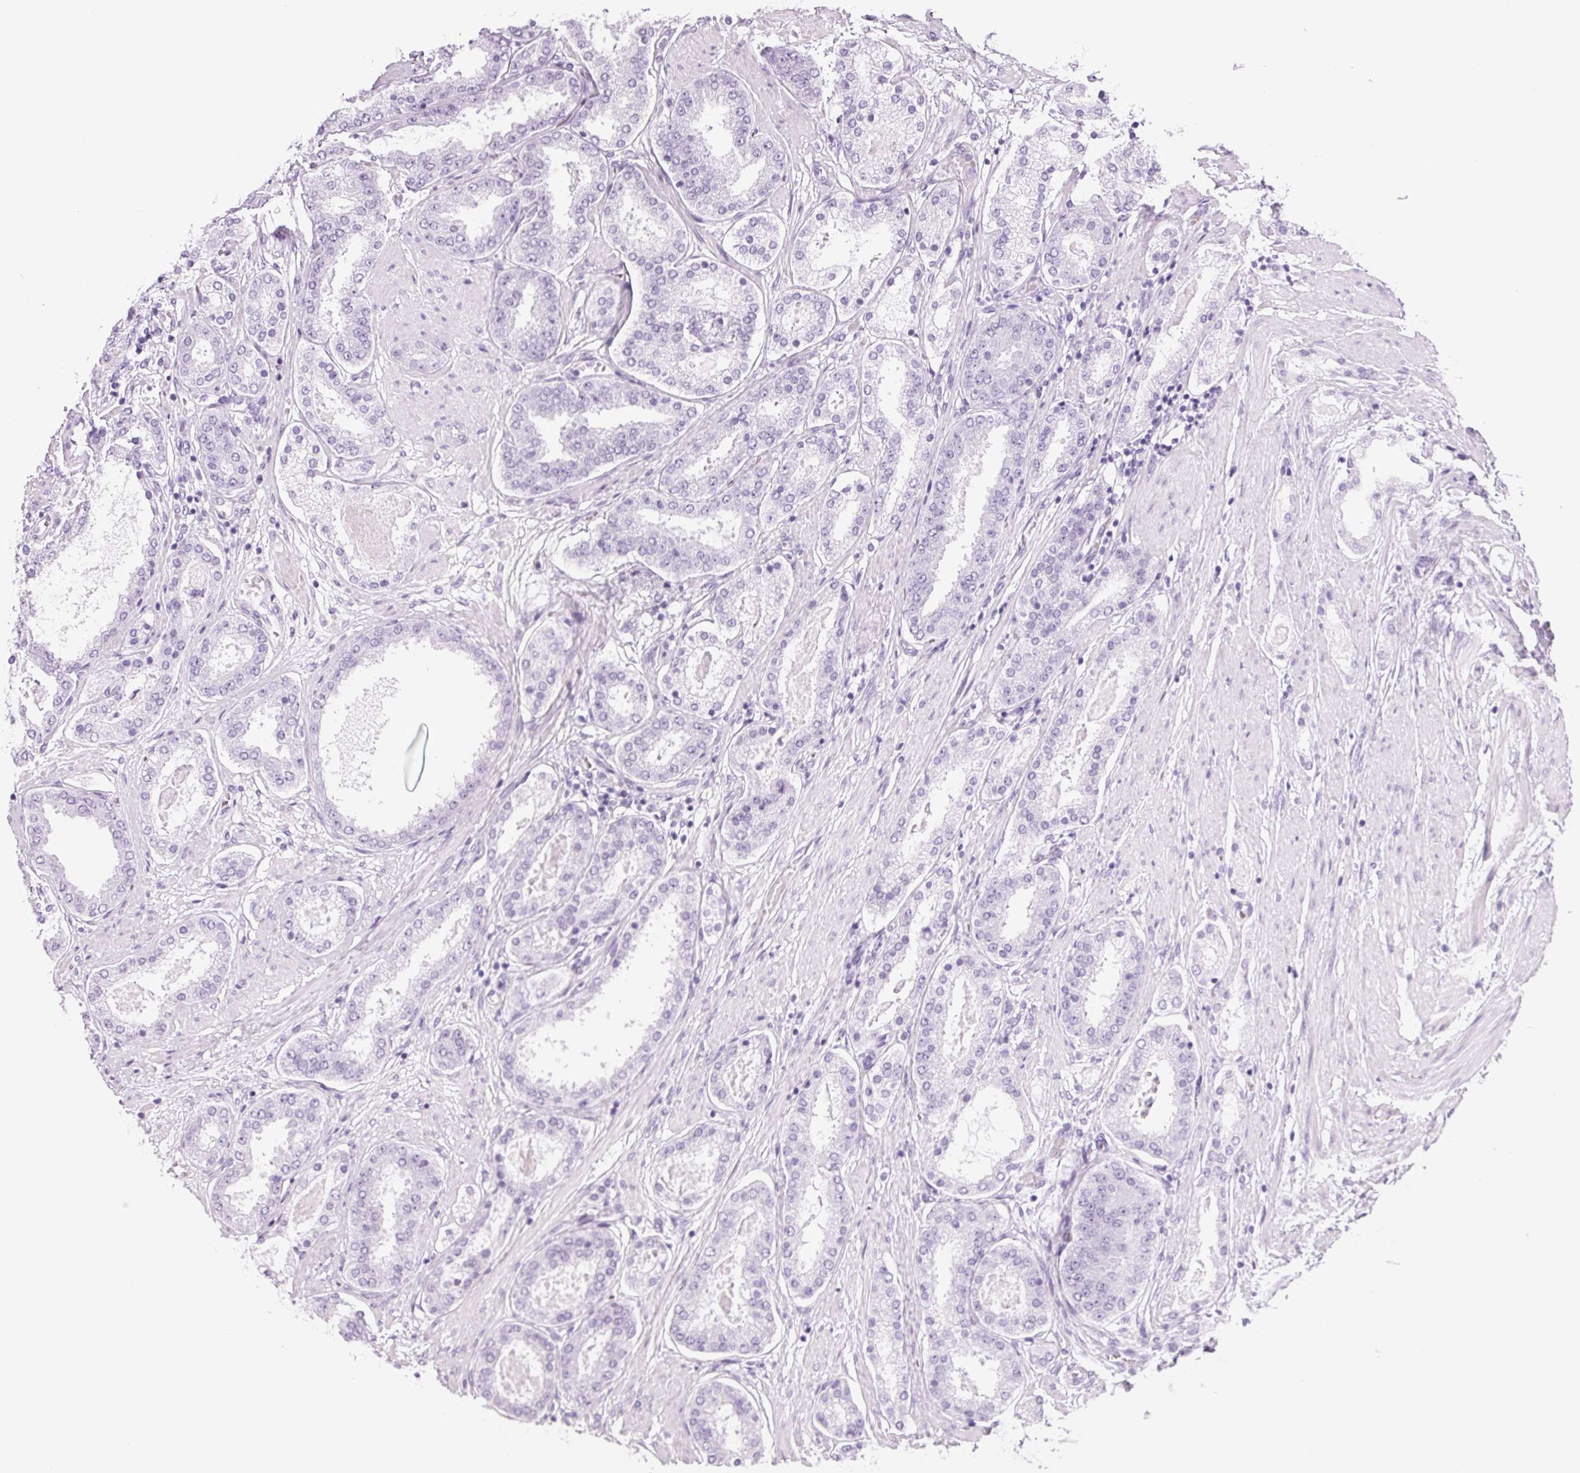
{"staining": {"intensity": "negative", "quantity": "none", "location": "none"}, "tissue": "prostate cancer", "cell_type": "Tumor cells", "image_type": "cancer", "snomed": [{"axis": "morphology", "description": "Adenocarcinoma, High grade"}, {"axis": "topography", "description": "Prostate"}], "caption": "Immunohistochemistry (IHC) of human prostate adenocarcinoma (high-grade) displays no staining in tumor cells. (Stains: DAB (3,3'-diaminobenzidine) IHC with hematoxylin counter stain, Microscopy: brightfield microscopy at high magnification).", "gene": "PPP1R1A", "patient": {"sex": "male", "age": 63}}